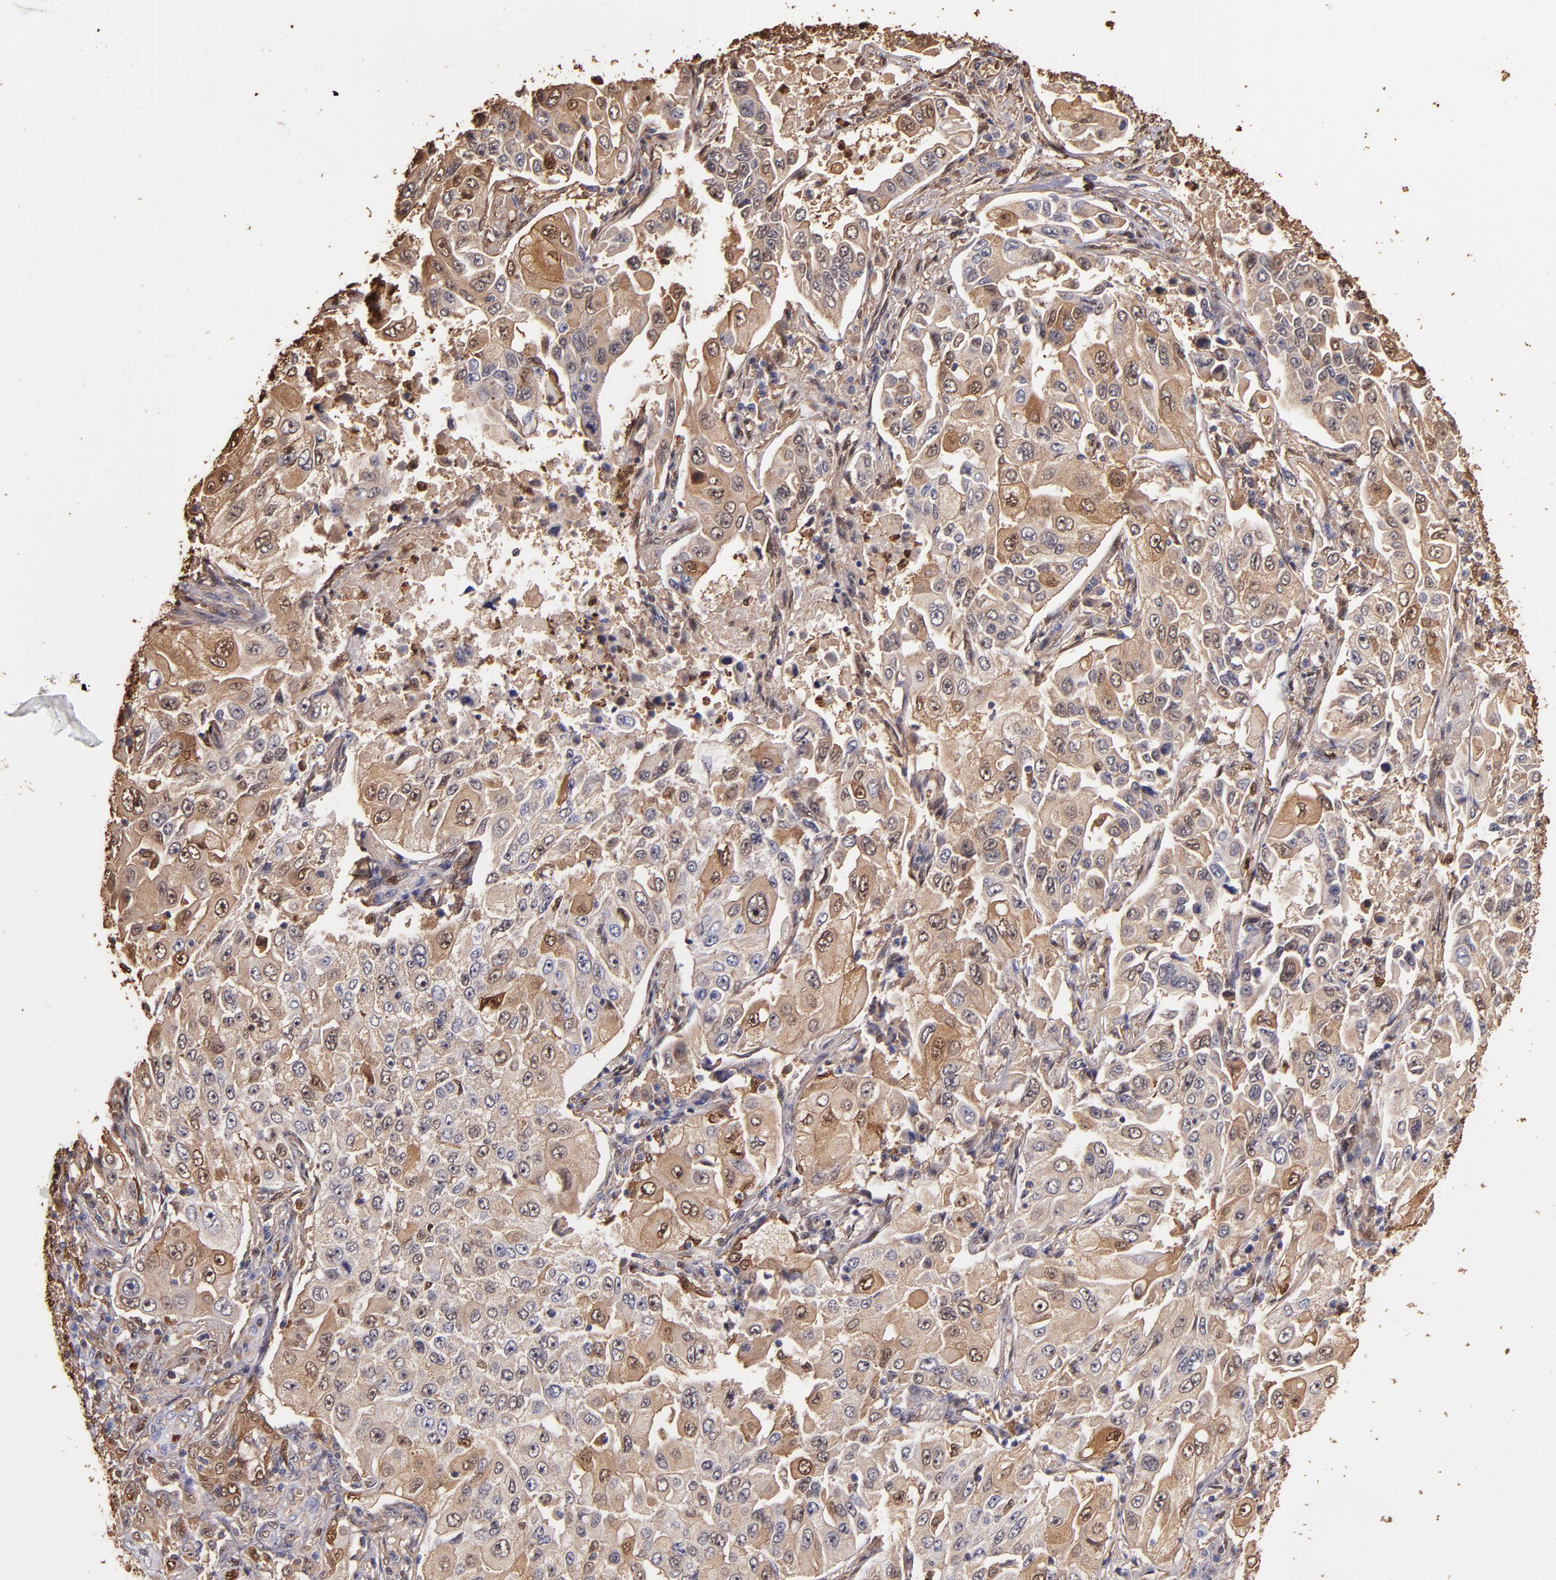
{"staining": {"intensity": "moderate", "quantity": "25%-75%", "location": "cytoplasmic/membranous,nuclear"}, "tissue": "lung cancer", "cell_type": "Tumor cells", "image_type": "cancer", "snomed": [{"axis": "morphology", "description": "Adenocarcinoma, NOS"}, {"axis": "topography", "description": "Lung"}], "caption": "Immunohistochemical staining of human lung adenocarcinoma reveals medium levels of moderate cytoplasmic/membranous and nuclear protein expression in about 25%-75% of tumor cells.", "gene": "S100A6", "patient": {"sex": "male", "age": 84}}